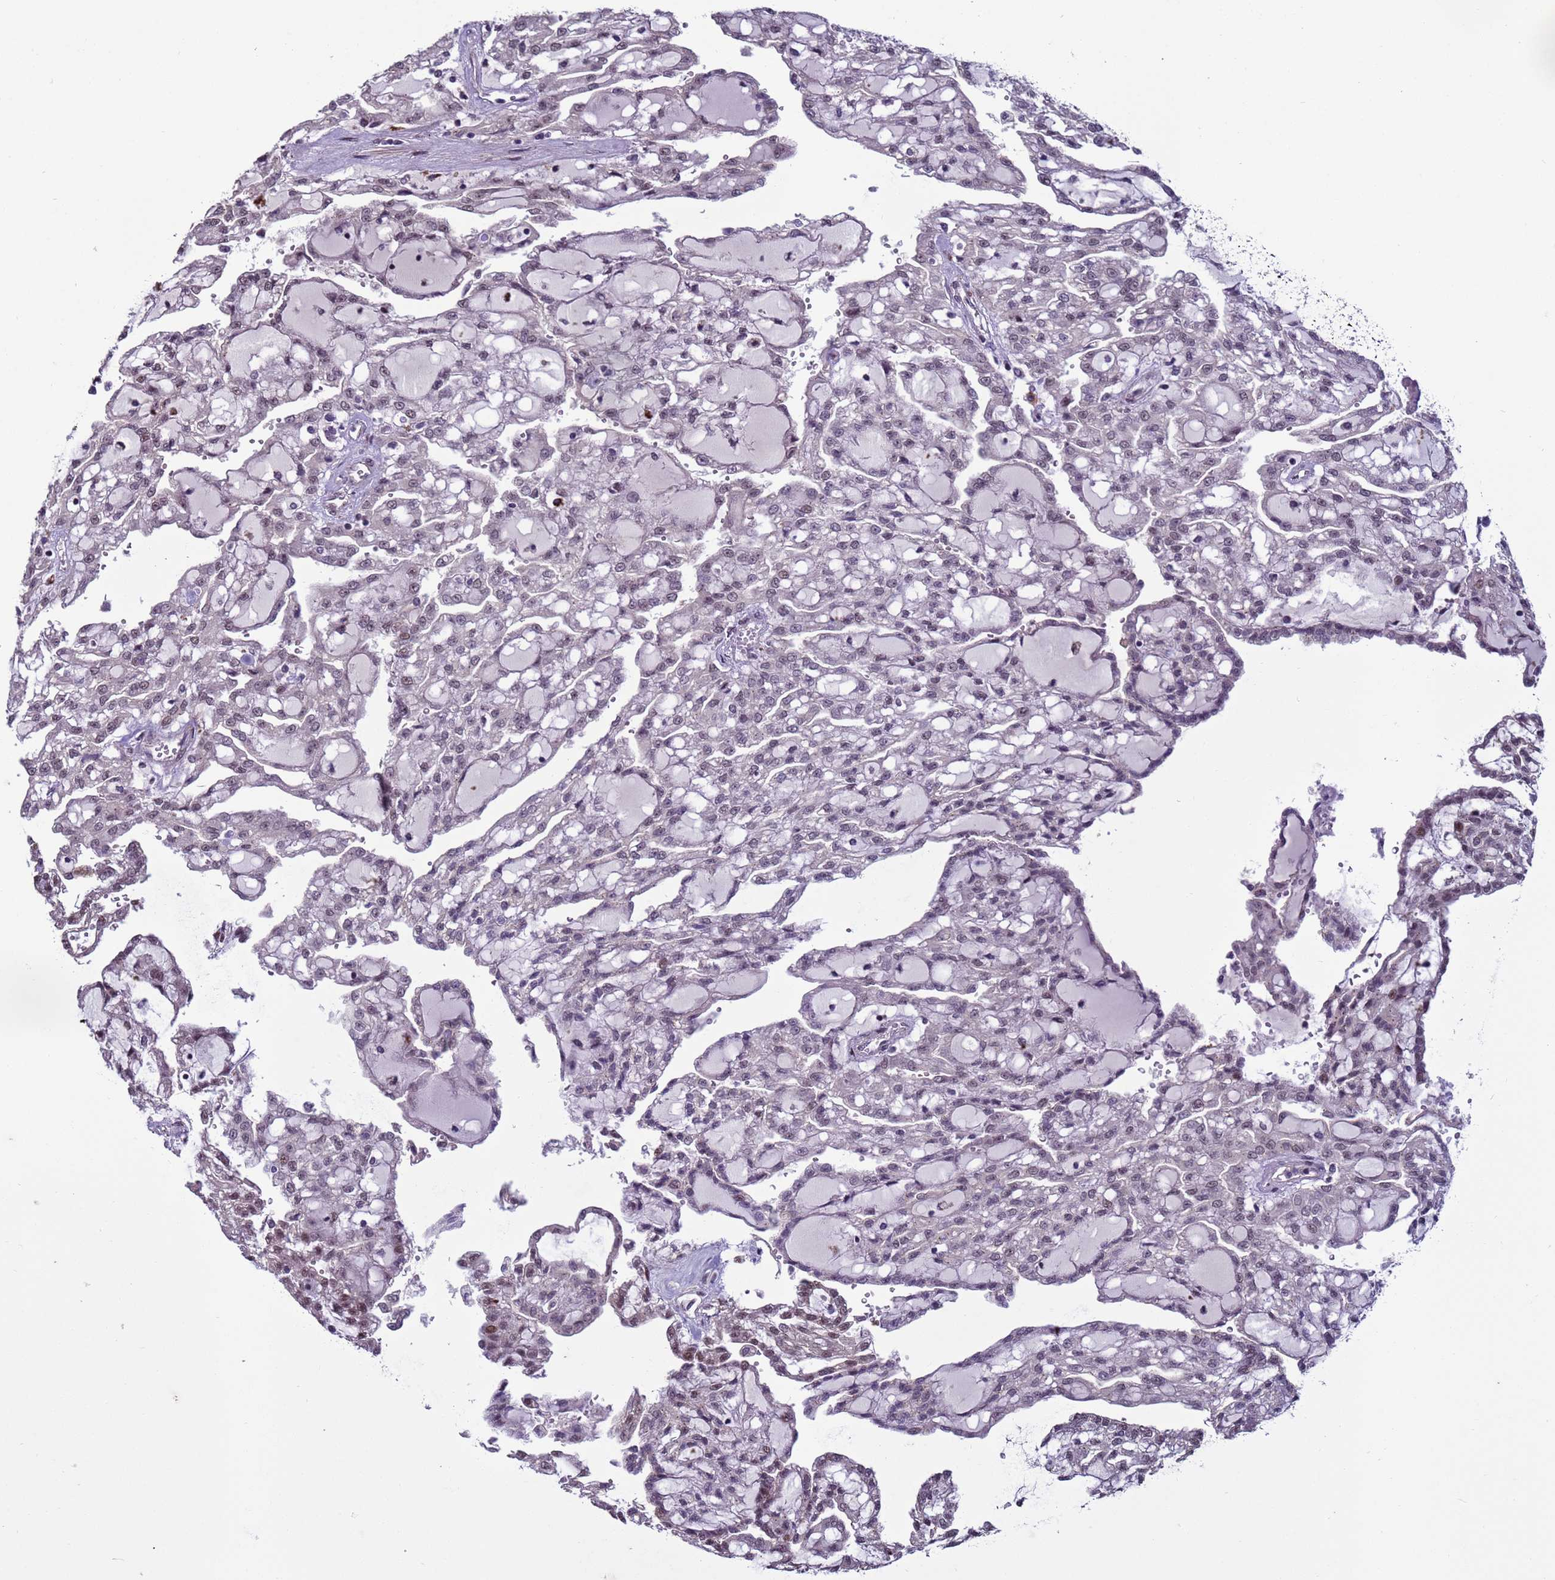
{"staining": {"intensity": "negative", "quantity": "none", "location": "none"}, "tissue": "renal cancer", "cell_type": "Tumor cells", "image_type": "cancer", "snomed": [{"axis": "morphology", "description": "Adenocarcinoma, NOS"}, {"axis": "topography", "description": "Kidney"}], "caption": "A high-resolution micrograph shows immunohistochemistry (IHC) staining of renal cancer, which displays no significant expression in tumor cells.", "gene": "SHC3", "patient": {"sex": "male", "age": 63}}